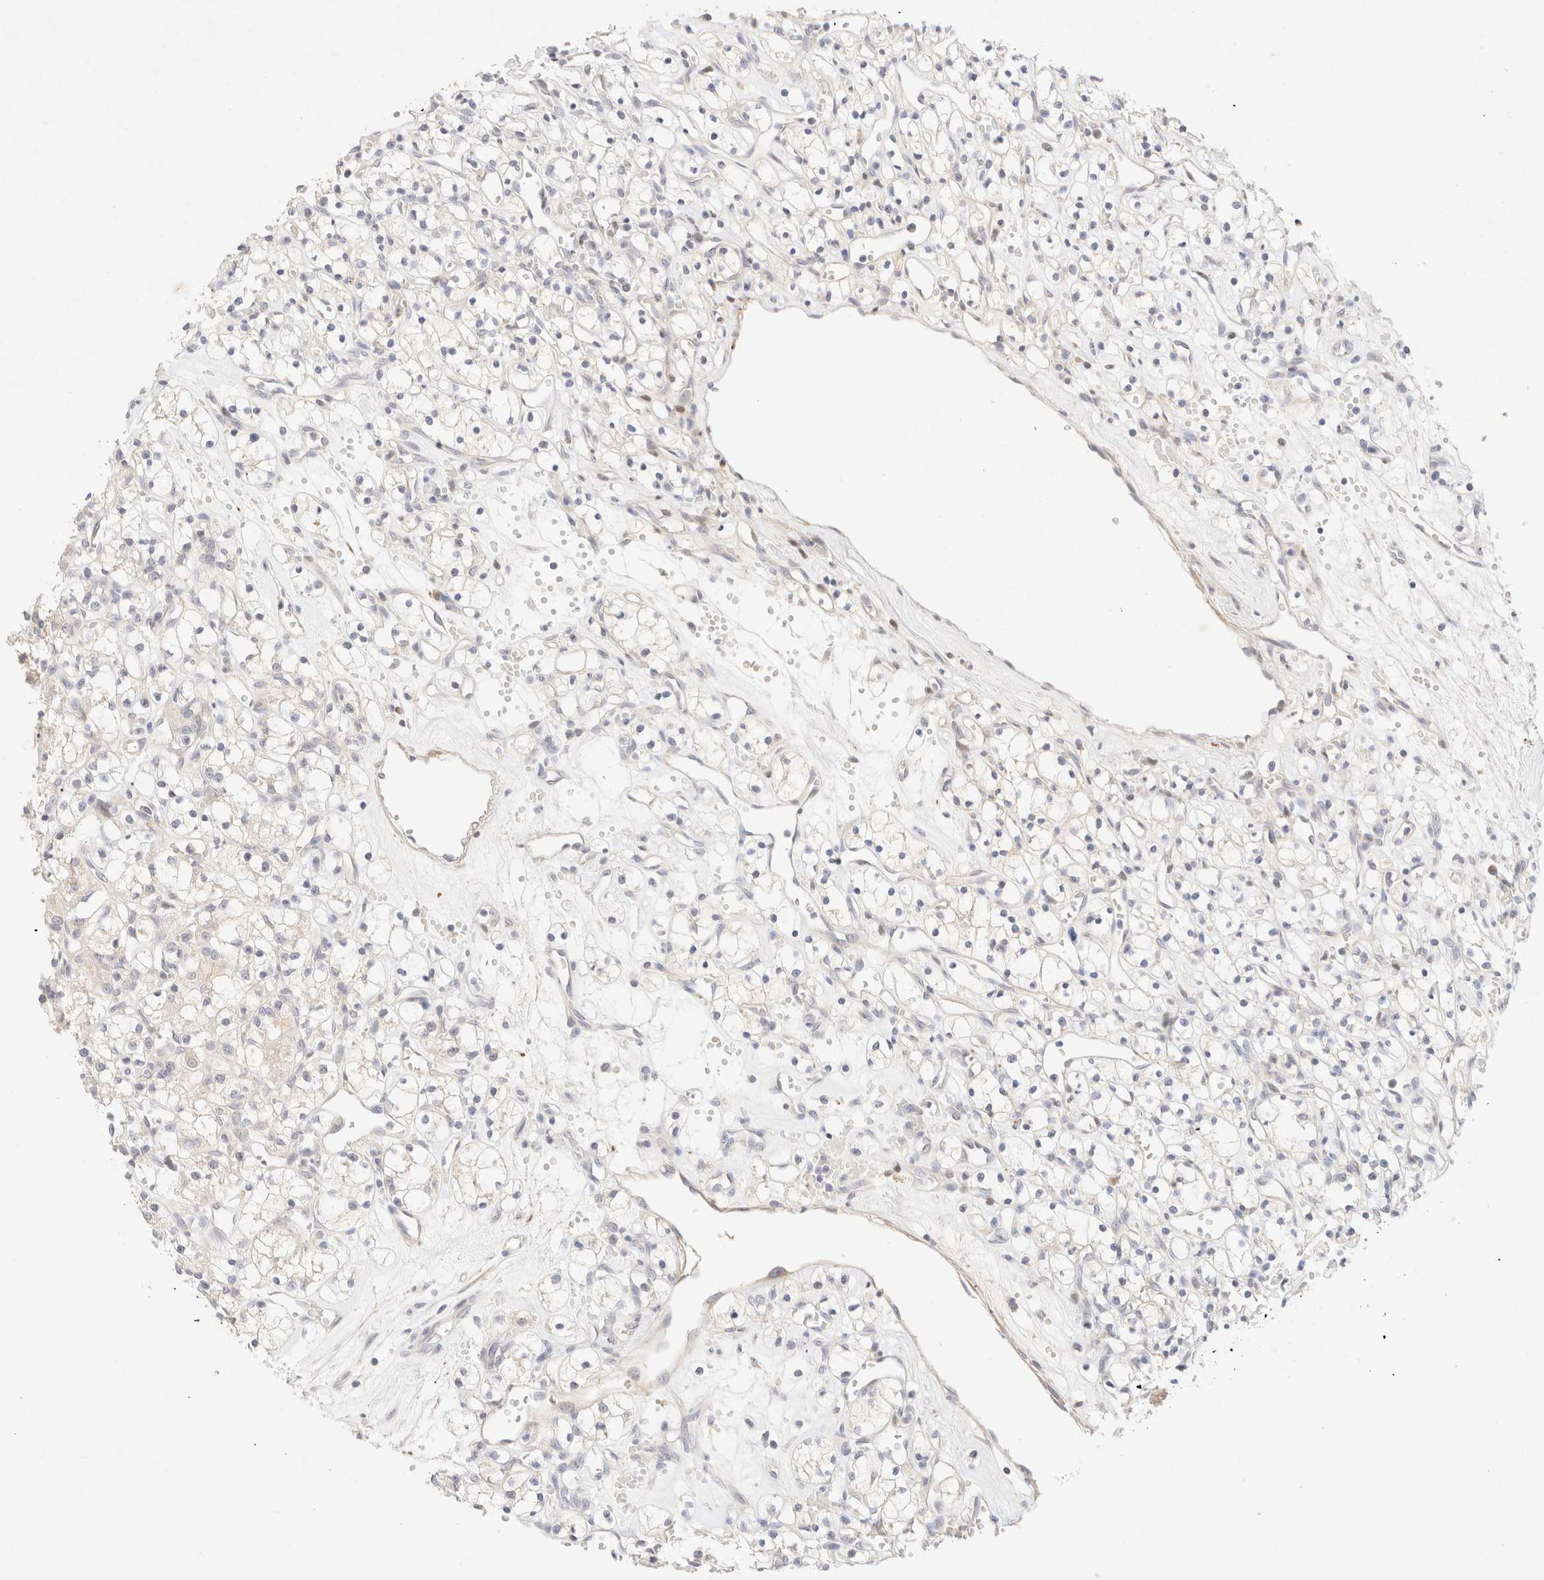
{"staining": {"intensity": "negative", "quantity": "none", "location": "none"}, "tissue": "renal cancer", "cell_type": "Tumor cells", "image_type": "cancer", "snomed": [{"axis": "morphology", "description": "Adenocarcinoma, NOS"}, {"axis": "topography", "description": "Kidney"}], "caption": "Immunohistochemical staining of renal adenocarcinoma shows no significant staining in tumor cells.", "gene": "SNTB1", "patient": {"sex": "female", "age": 59}}